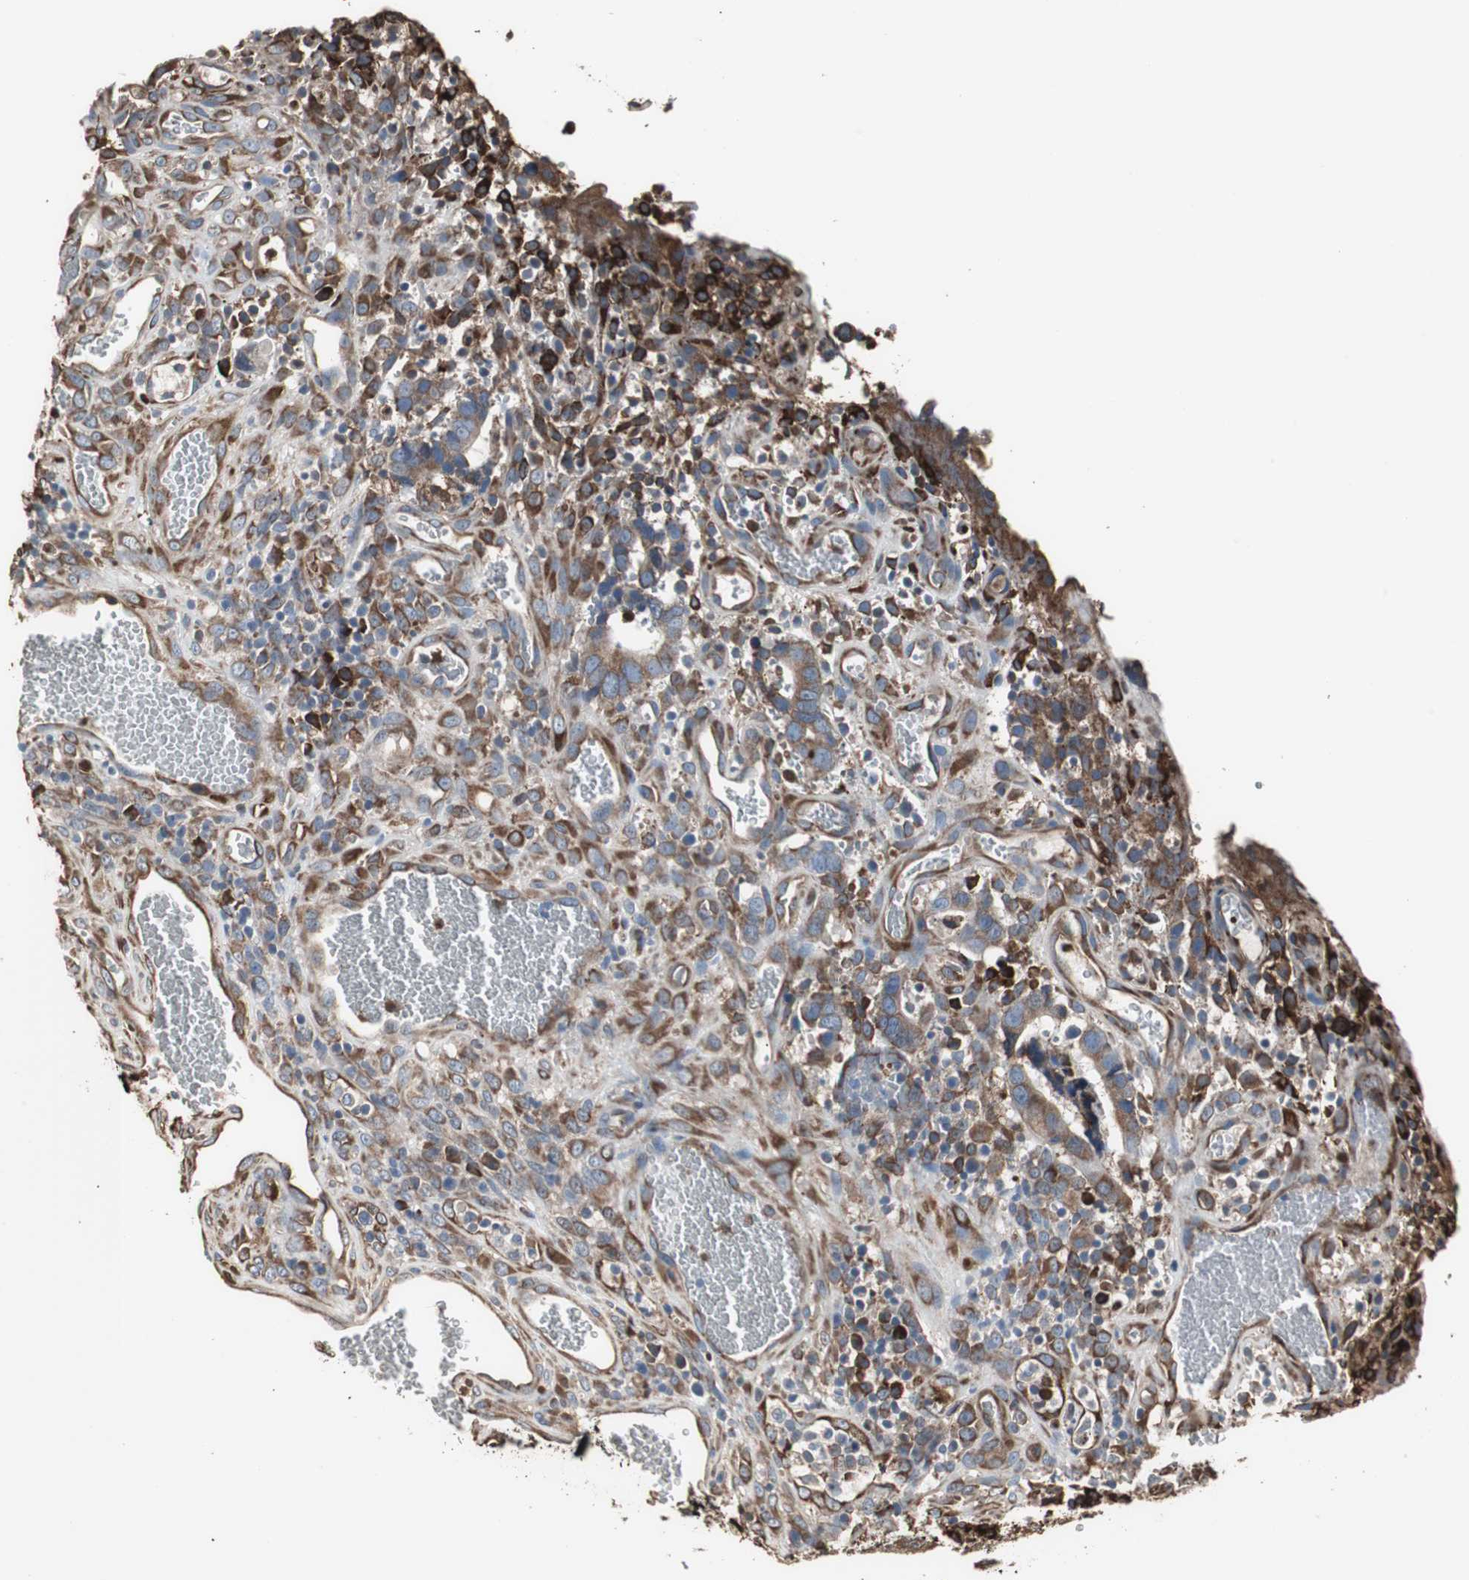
{"staining": {"intensity": "moderate", "quantity": ">75%", "location": "cytoplasmic/membranous"}, "tissue": "colorectal cancer", "cell_type": "Tumor cells", "image_type": "cancer", "snomed": [{"axis": "morphology", "description": "Adenocarcinoma, NOS"}, {"axis": "topography", "description": "Colon"}], "caption": "A brown stain labels moderate cytoplasmic/membranous staining of a protein in adenocarcinoma (colorectal) tumor cells.", "gene": "CALU", "patient": {"sex": "male", "age": 72}}